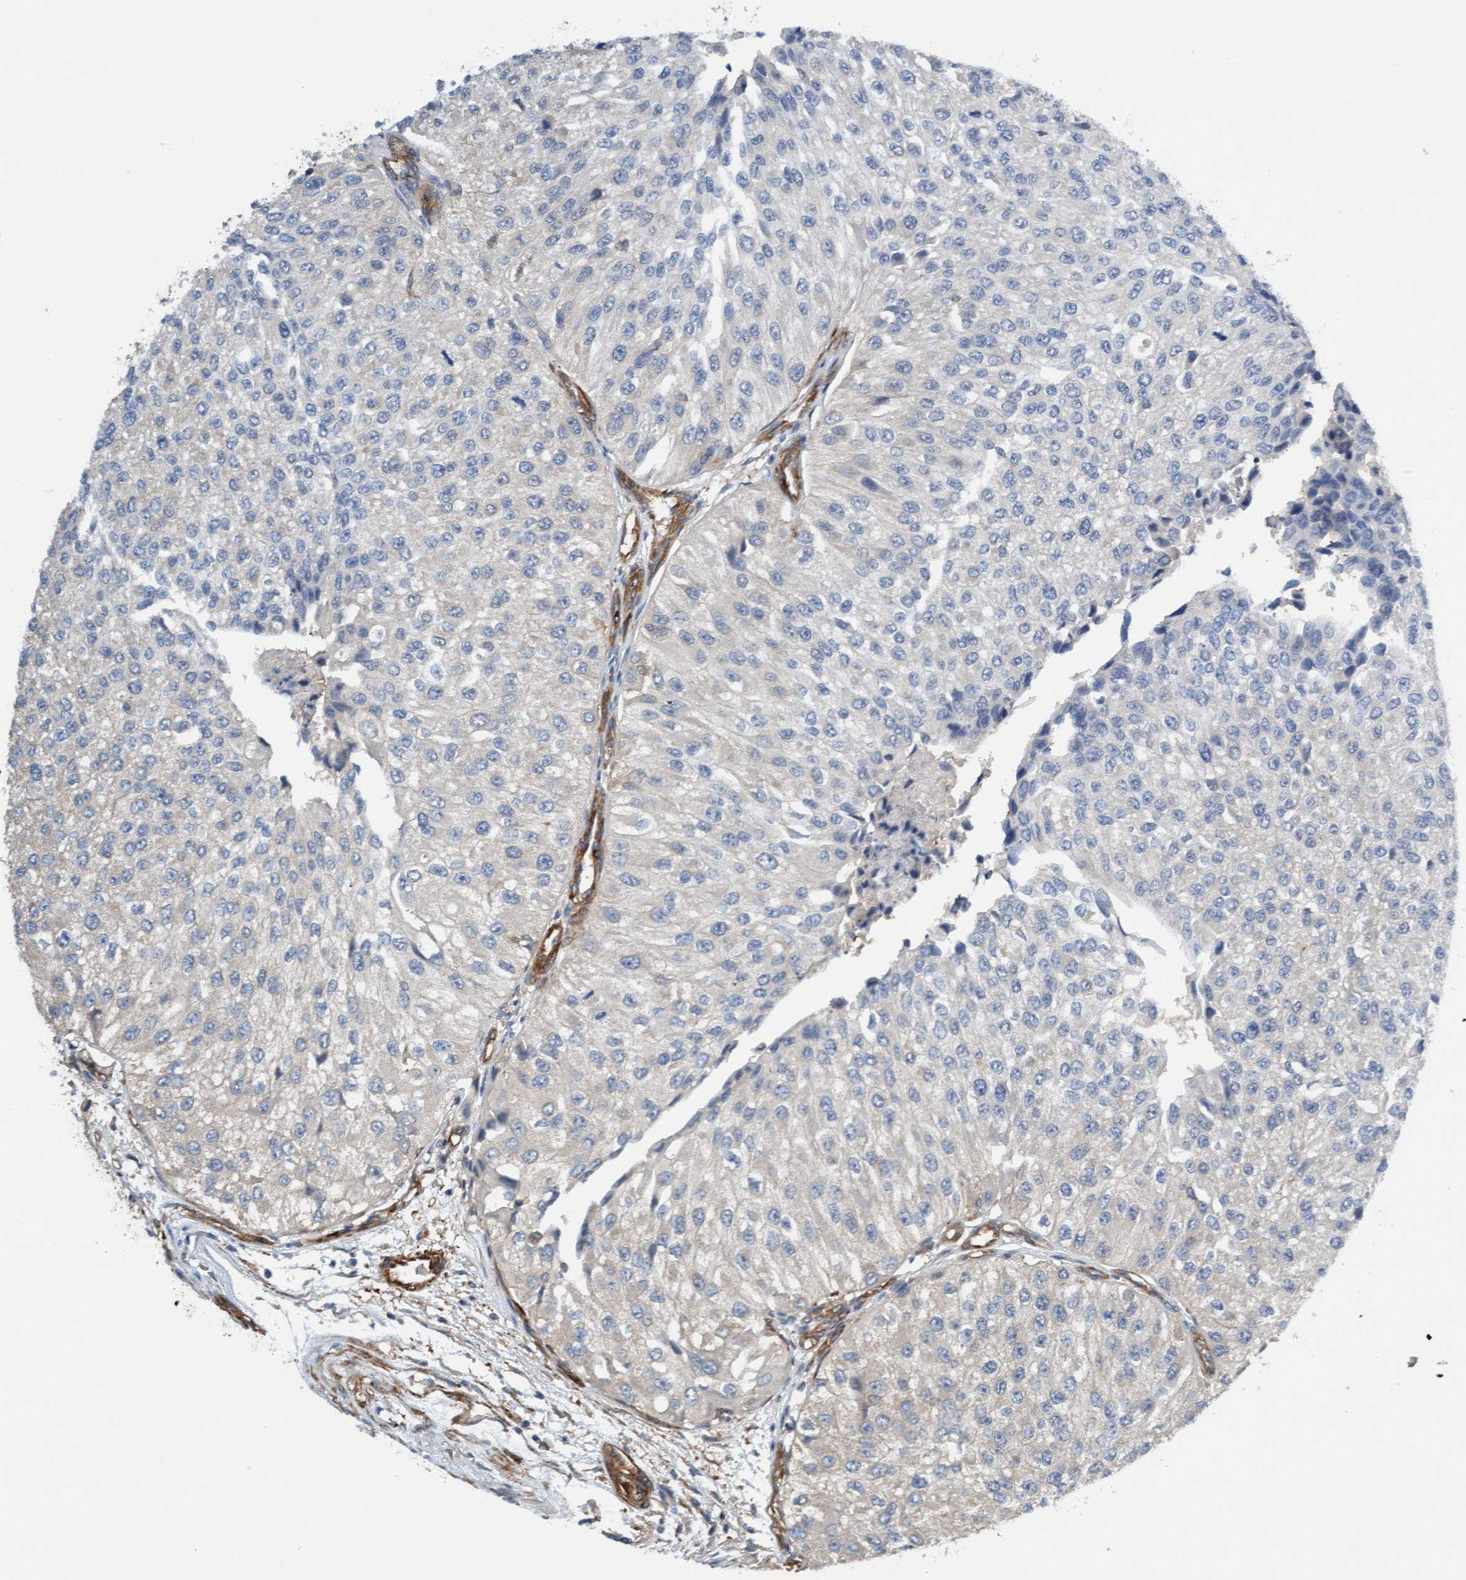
{"staining": {"intensity": "negative", "quantity": "none", "location": "none"}, "tissue": "urothelial cancer", "cell_type": "Tumor cells", "image_type": "cancer", "snomed": [{"axis": "morphology", "description": "Urothelial carcinoma, High grade"}, {"axis": "topography", "description": "Kidney"}, {"axis": "topography", "description": "Urinary bladder"}], "caption": "This is an immunohistochemistry (IHC) micrograph of urothelial cancer. There is no staining in tumor cells.", "gene": "FMNL3", "patient": {"sex": "male", "age": 77}}